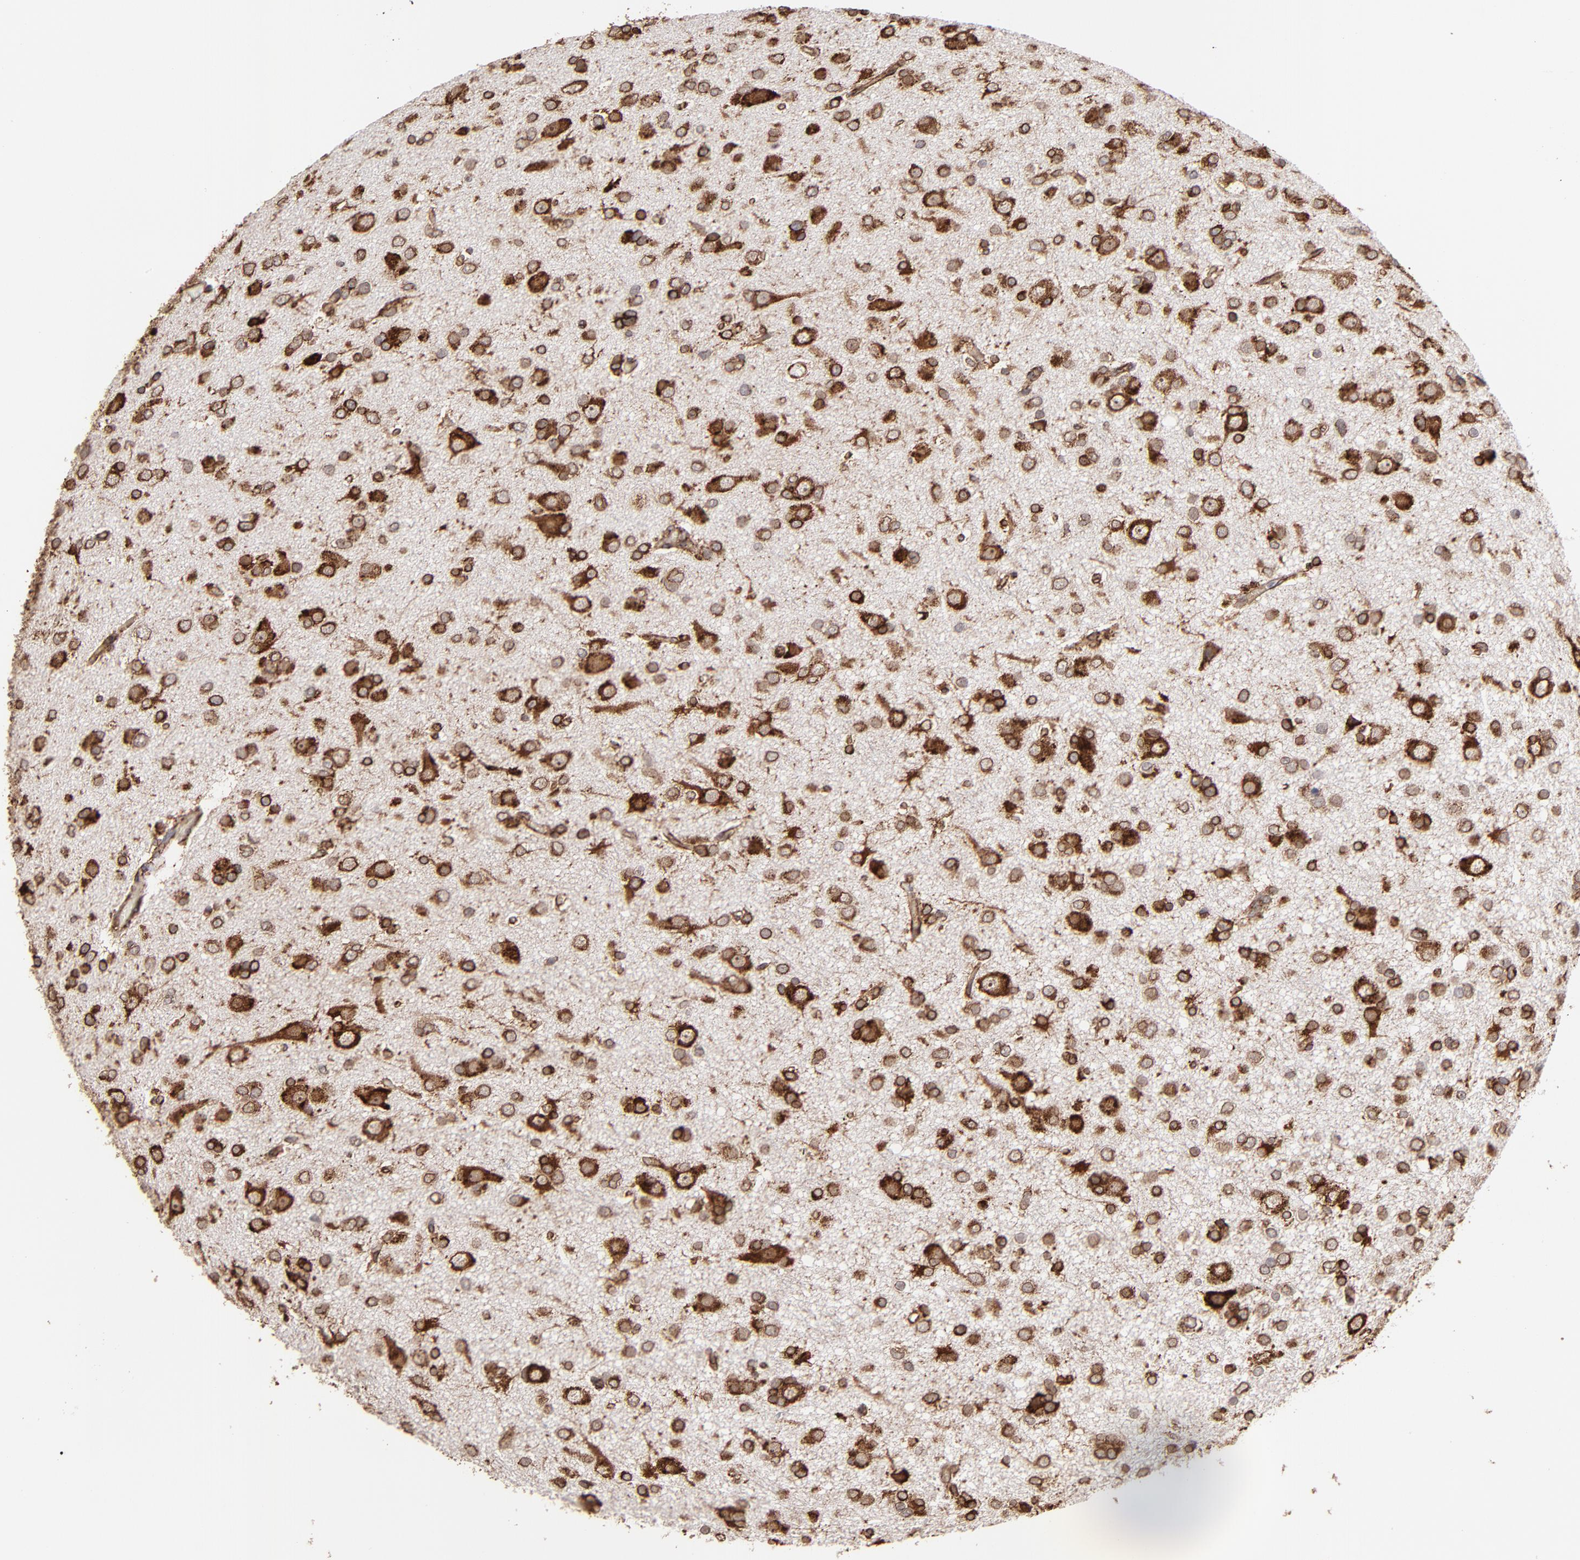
{"staining": {"intensity": "strong", "quantity": "25%-75%", "location": "cytoplasmic/membranous"}, "tissue": "glioma", "cell_type": "Tumor cells", "image_type": "cancer", "snomed": [{"axis": "morphology", "description": "Glioma, malignant, Low grade"}, {"axis": "topography", "description": "Brain"}], "caption": "An IHC histopathology image of tumor tissue is shown. Protein staining in brown shows strong cytoplasmic/membranous positivity in malignant glioma (low-grade) within tumor cells.", "gene": "KTN1", "patient": {"sex": "male", "age": 42}}